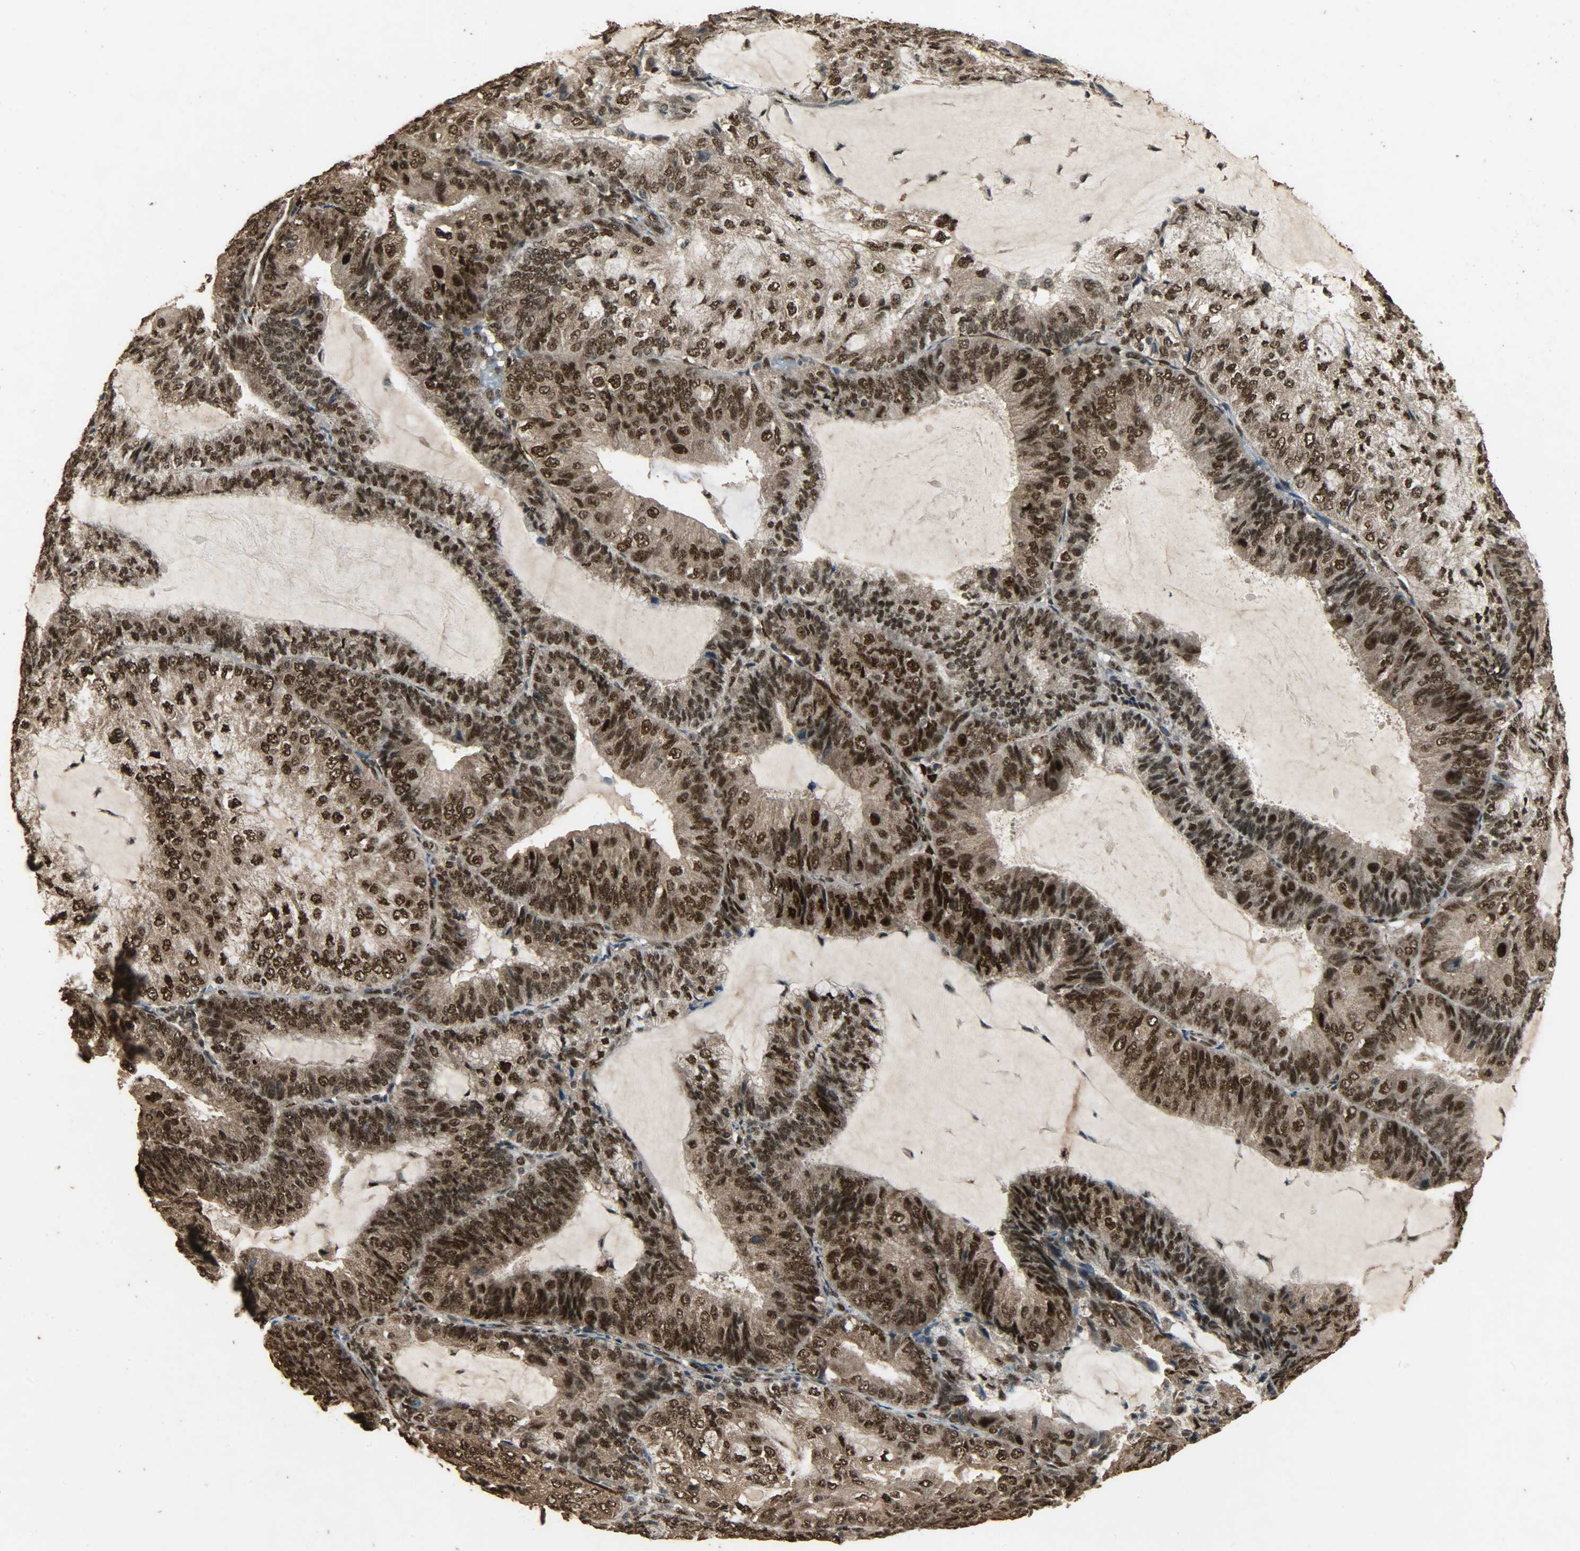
{"staining": {"intensity": "strong", "quantity": ">75%", "location": "cytoplasmic/membranous,nuclear"}, "tissue": "endometrial cancer", "cell_type": "Tumor cells", "image_type": "cancer", "snomed": [{"axis": "morphology", "description": "Adenocarcinoma, NOS"}, {"axis": "topography", "description": "Endometrium"}], "caption": "Tumor cells display high levels of strong cytoplasmic/membranous and nuclear staining in approximately >75% of cells in adenocarcinoma (endometrial).", "gene": "CCNT2", "patient": {"sex": "female", "age": 81}}